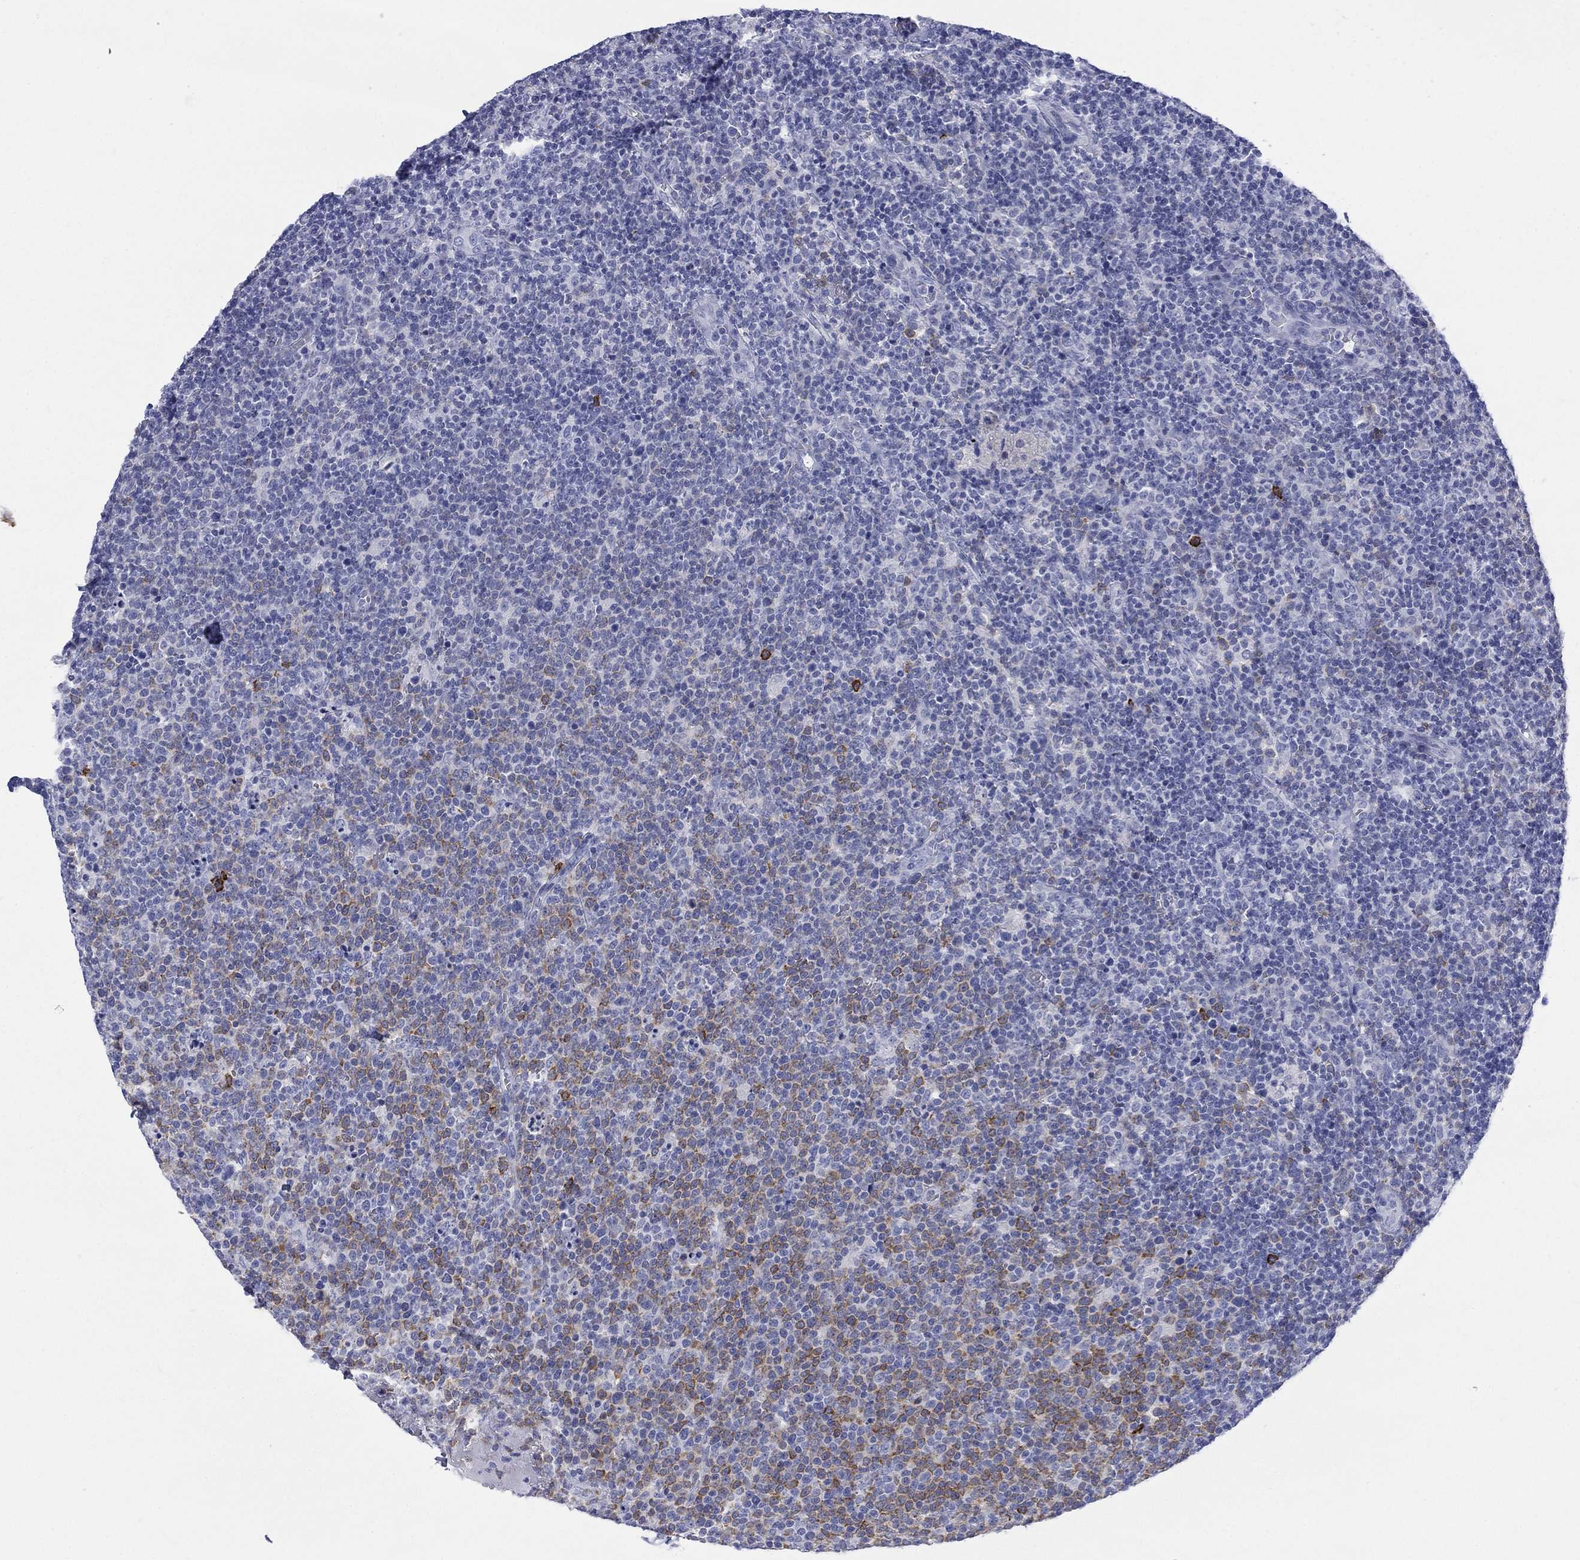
{"staining": {"intensity": "moderate", "quantity": "<25%", "location": "cytoplasmic/membranous"}, "tissue": "lymphoma", "cell_type": "Tumor cells", "image_type": "cancer", "snomed": [{"axis": "morphology", "description": "Malignant lymphoma, non-Hodgkin's type, High grade"}, {"axis": "topography", "description": "Lymph node"}], "caption": "Tumor cells show low levels of moderate cytoplasmic/membranous staining in approximately <25% of cells in human malignant lymphoma, non-Hodgkin's type (high-grade). The protein of interest is shown in brown color, while the nuclei are stained blue.", "gene": "IGF2BP3", "patient": {"sex": "male", "age": 61}}